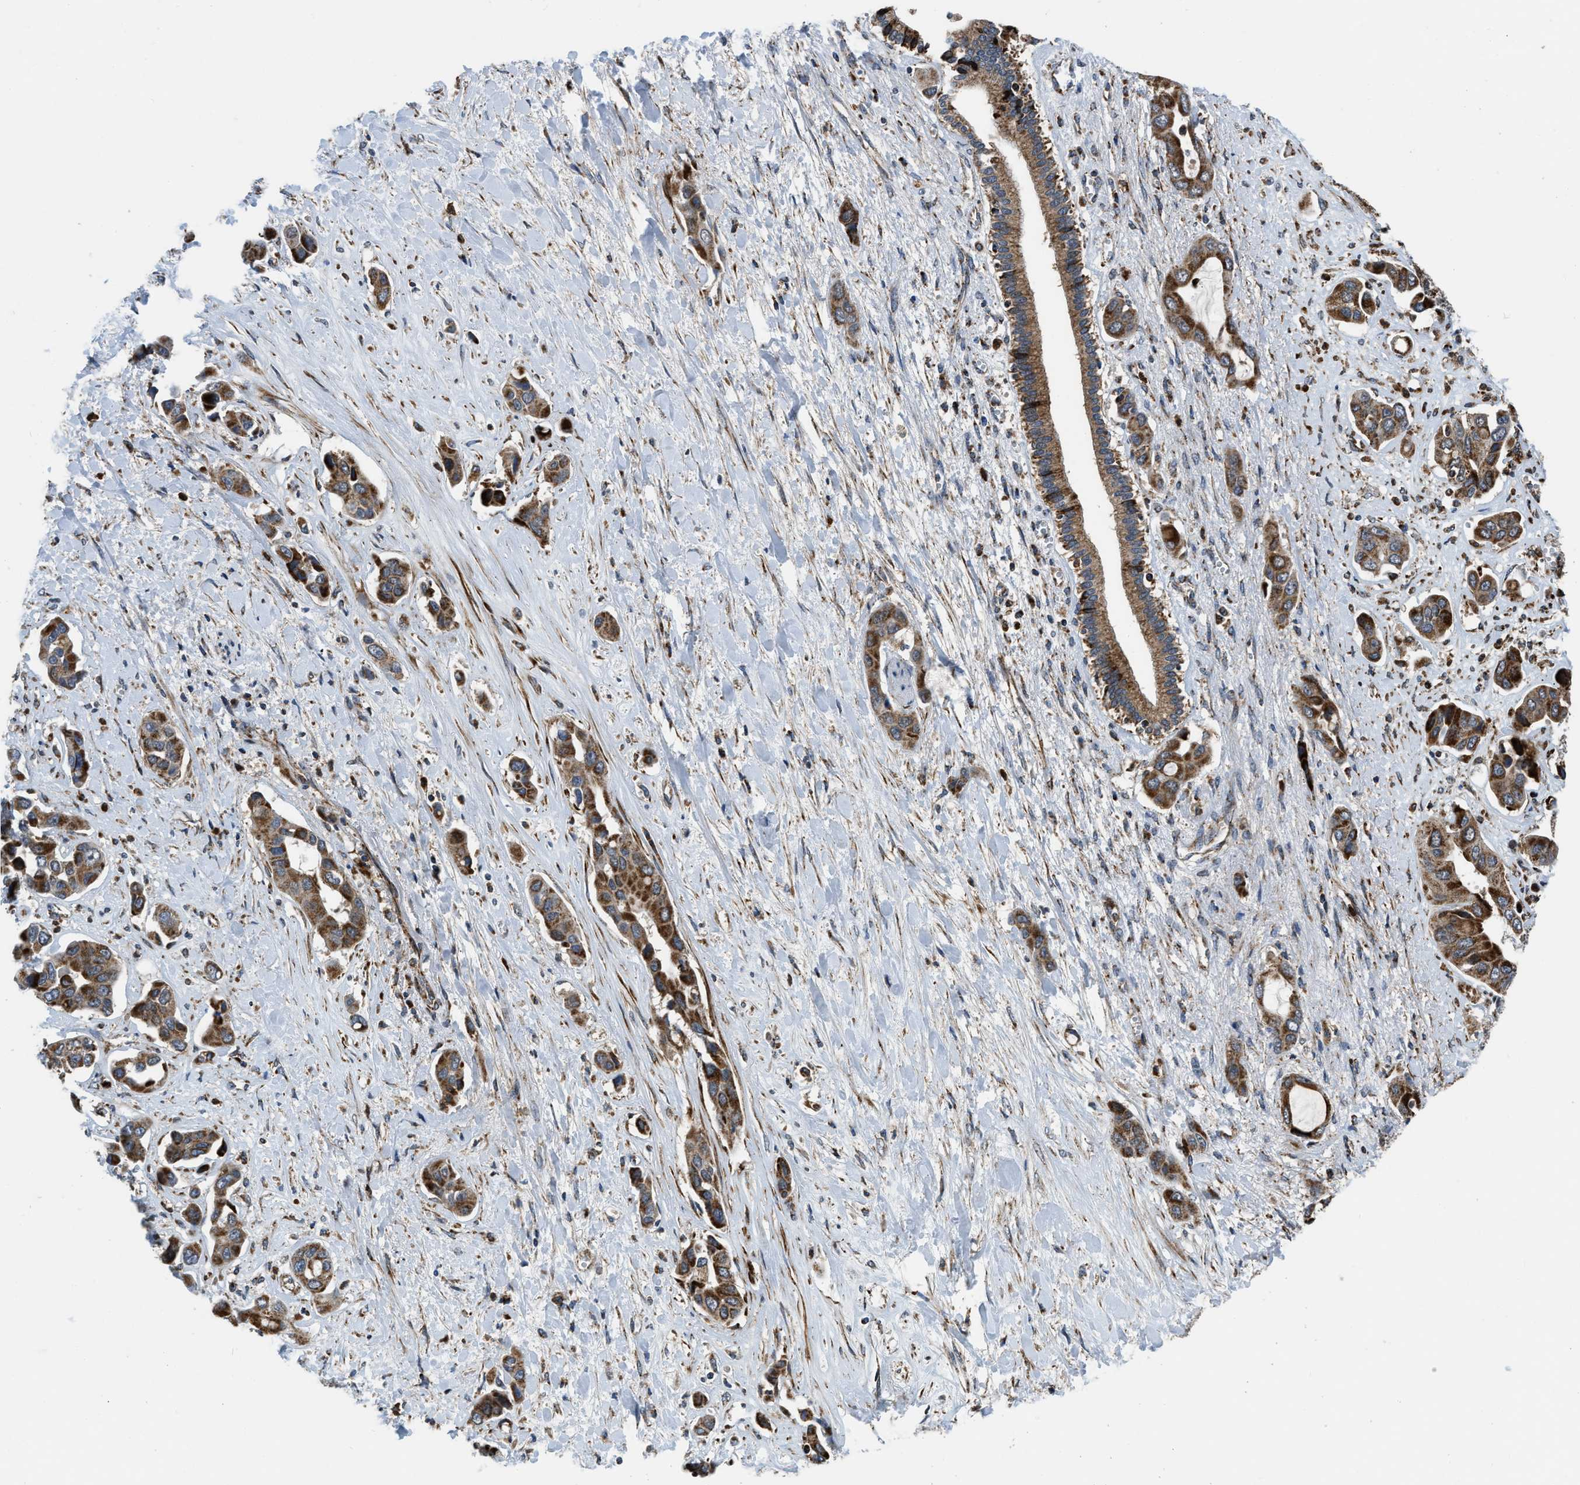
{"staining": {"intensity": "strong", "quantity": ">75%", "location": "cytoplasmic/membranous"}, "tissue": "liver cancer", "cell_type": "Tumor cells", "image_type": "cancer", "snomed": [{"axis": "morphology", "description": "Cholangiocarcinoma"}, {"axis": "topography", "description": "Liver"}], "caption": "Liver cholangiocarcinoma stained for a protein (brown) demonstrates strong cytoplasmic/membranous positive staining in about >75% of tumor cells.", "gene": "GSDME", "patient": {"sex": "female", "age": 52}}